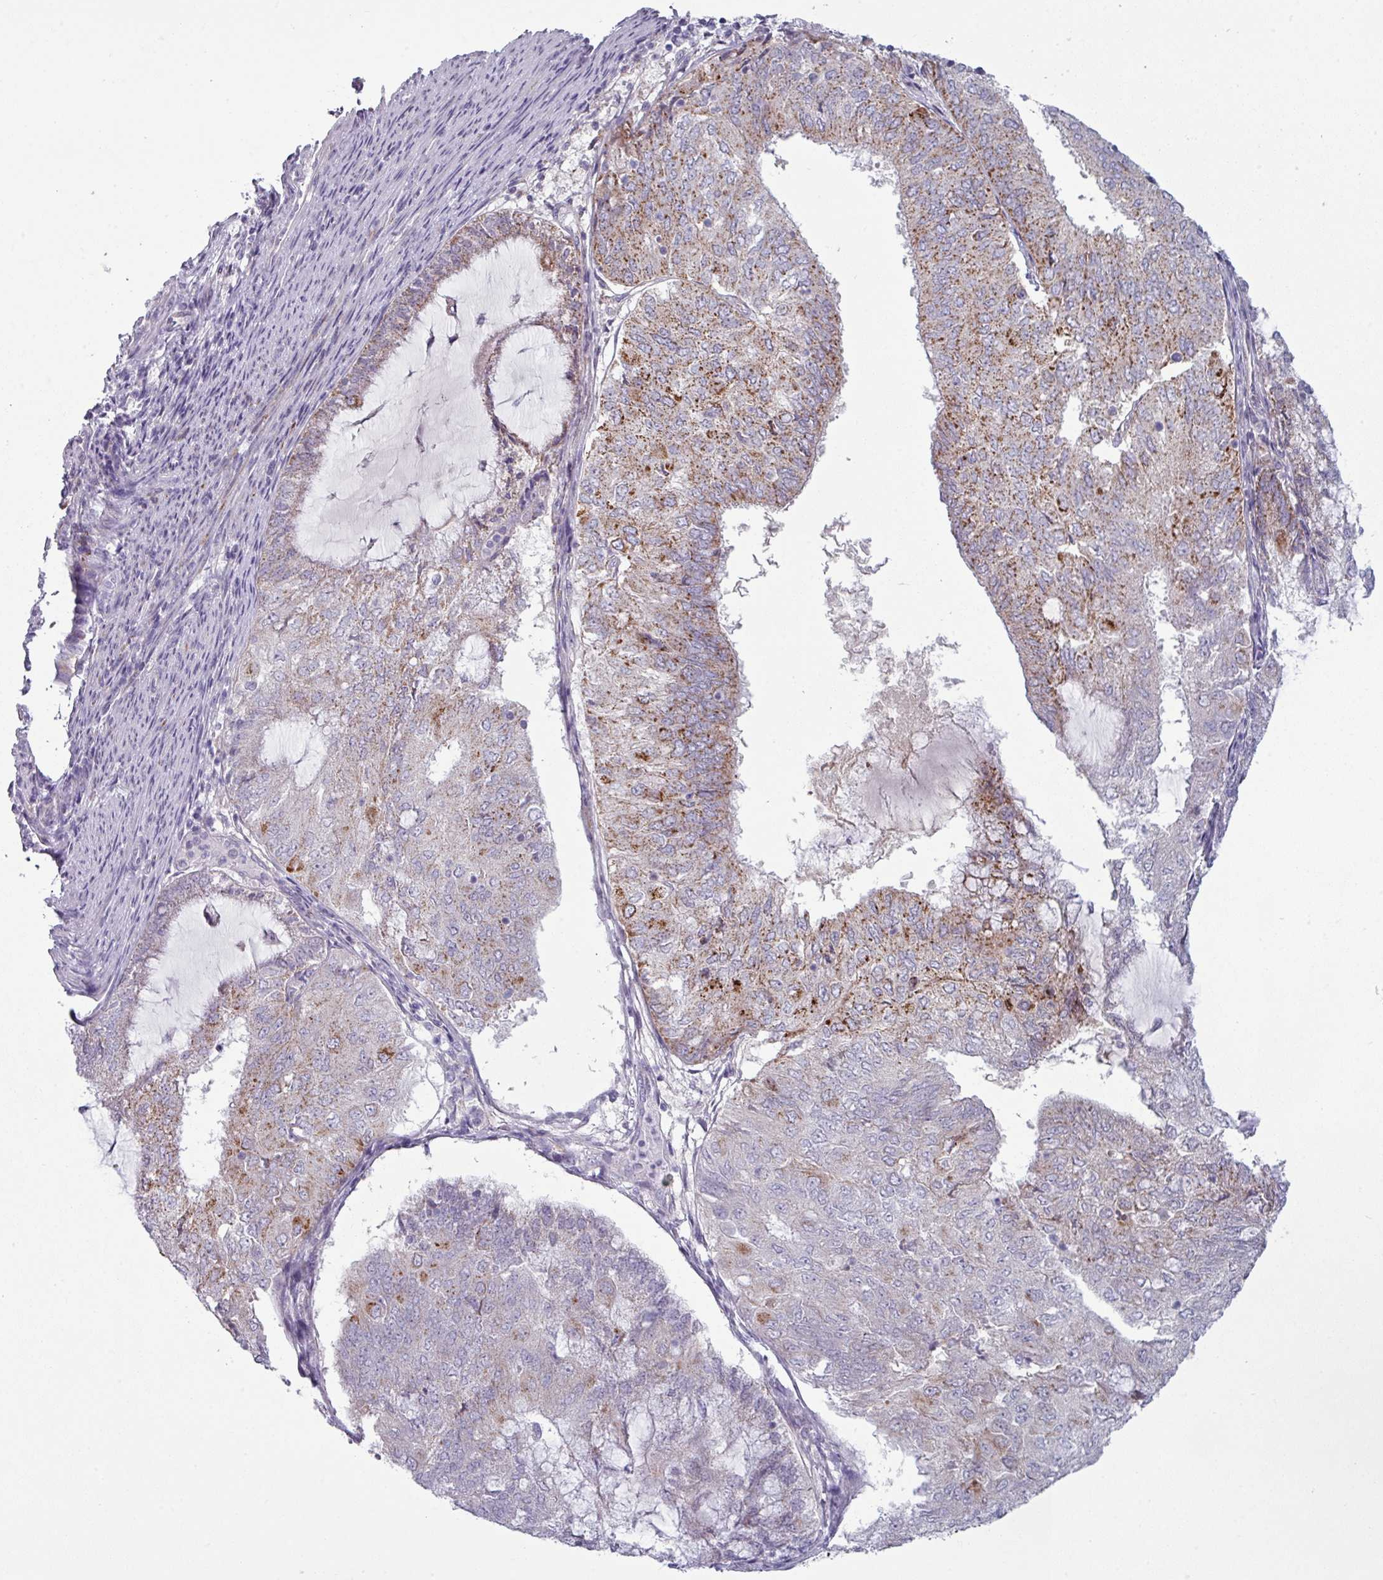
{"staining": {"intensity": "strong", "quantity": "25%-75%", "location": "cytoplasmic/membranous"}, "tissue": "endometrial cancer", "cell_type": "Tumor cells", "image_type": "cancer", "snomed": [{"axis": "morphology", "description": "Adenocarcinoma, NOS"}, {"axis": "topography", "description": "Endometrium"}], "caption": "Brown immunohistochemical staining in adenocarcinoma (endometrial) exhibits strong cytoplasmic/membranous positivity in approximately 25%-75% of tumor cells. Immunohistochemistry (ihc) stains the protein of interest in brown and the nuclei are stained blue.", "gene": "ZNF615", "patient": {"sex": "female", "age": 81}}